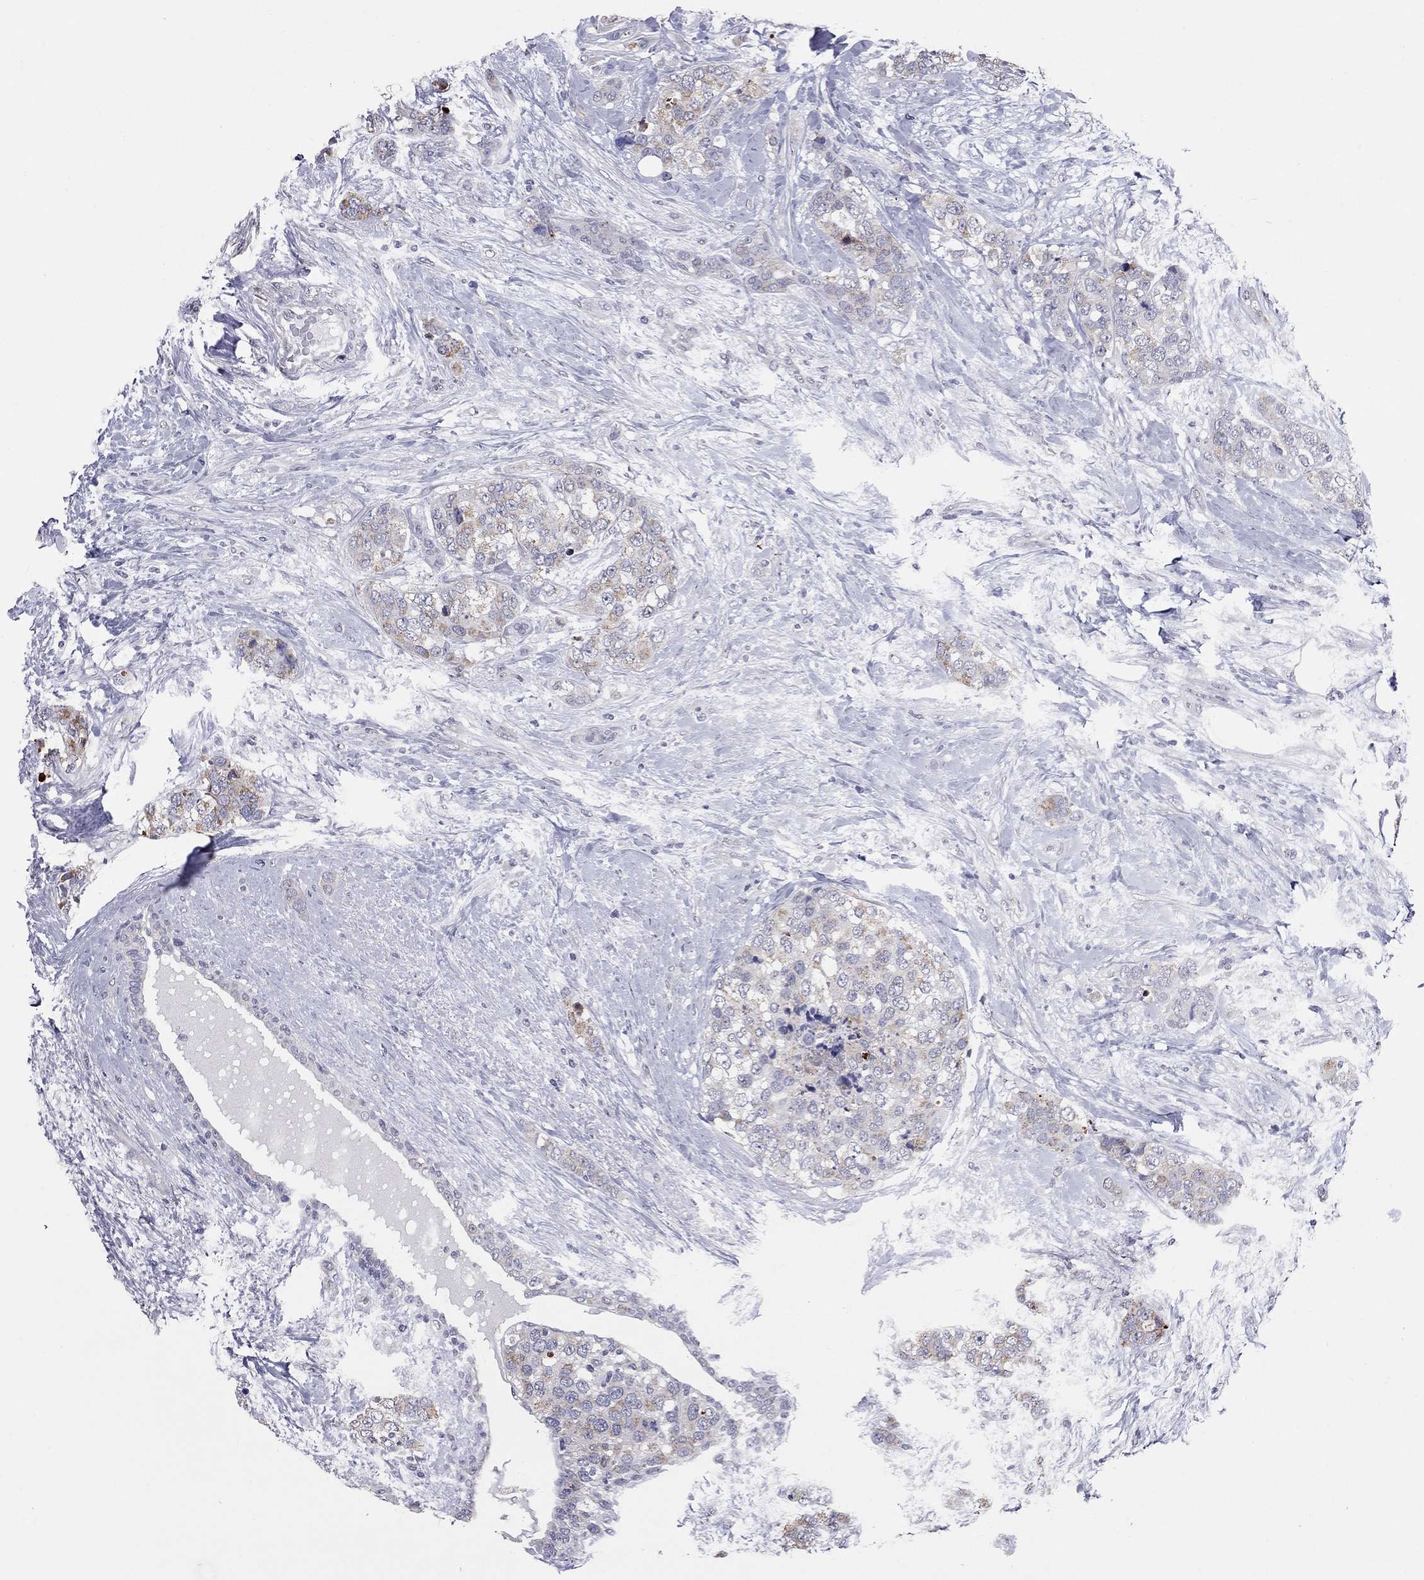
{"staining": {"intensity": "weak", "quantity": ">75%", "location": "cytoplasmic/membranous"}, "tissue": "breast cancer", "cell_type": "Tumor cells", "image_type": "cancer", "snomed": [{"axis": "morphology", "description": "Lobular carcinoma"}, {"axis": "topography", "description": "Breast"}], "caption": "Weak cytoplasmic/membranous protein staining is seen in approximately >75% of tumor cells in breast cancer (lobular carcinoma).", "gene": "SHOC2", "patient": {"sex": "female", "age": 59}}